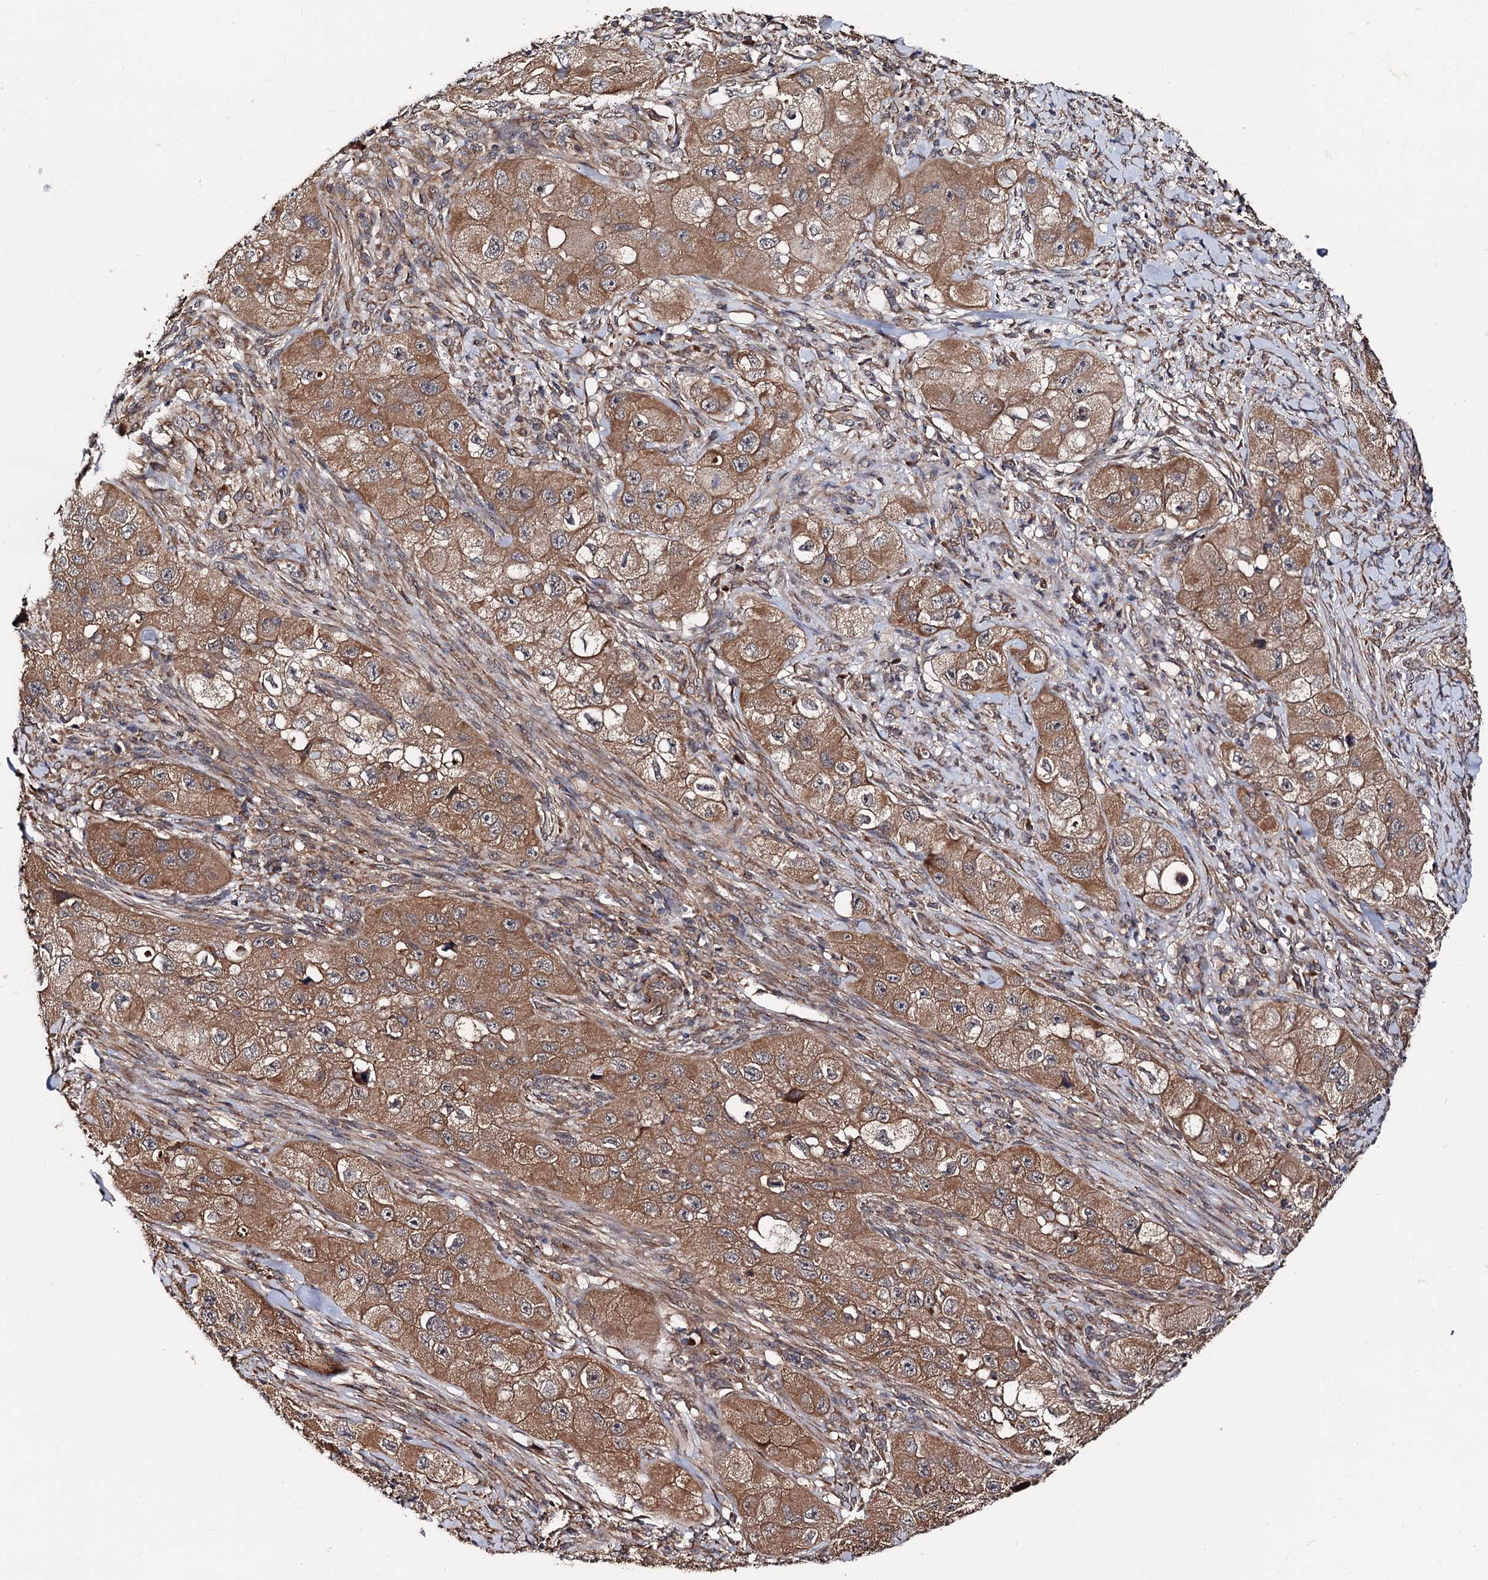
{"staining": {"intensity": "moderate", "quantity": ">75%", "location": "cytoplasmic/membranous"}, "tissue": "skin cancer", "cell_type": "Tumor cells", "image_type": "cancer", "snomed": [{"axis": "morphology", "description": "Squamous cell carcinoma, NOS"}, {"axis": "topography", "description": "Skin"}, {"axis": "topography", "description": "Subcutis"}], "caption": "Immunohistochemical staining of skin squamous cell carcinoma reveals medium levels of moderate cytoplasmic/membranous staining in about >75% of tumor cells.", "gene": "TEX9", "patient": {"sex": "male", "age": 73}}